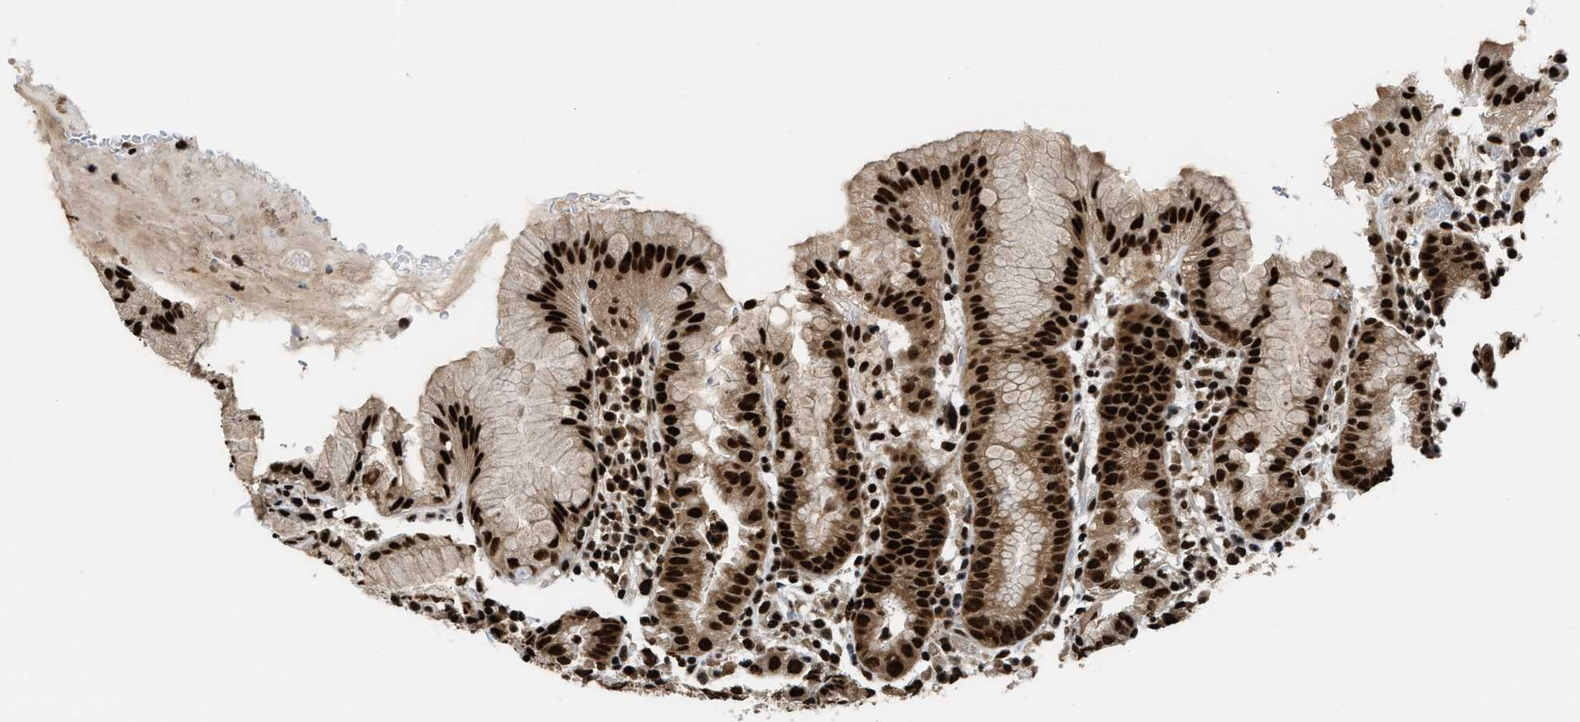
{"staining": {"intensity": "strong", "quantity": ">75%", "location": "cytoplasmic/membranous,nuclear"}, "tissue": "stomach", "cell_type": "Glandular cells", "image_type": "normal", "snomed": [{"axis": "morphology", "description": "Normal tissue, NOS"}, {"axis": "topography", "description": "Stomach"}, {"axis": "topography", "description": "Stomach, lower"}], "caption": "Approximately >75% of glandular cells in normal stomach exhibit strong cytoplasmic/membranous,nuclear protein expression as visualized by brown immunohistochemical staining.", "gene": "CCNDBP1", "patient": {"sex": "female", "age": 75}}